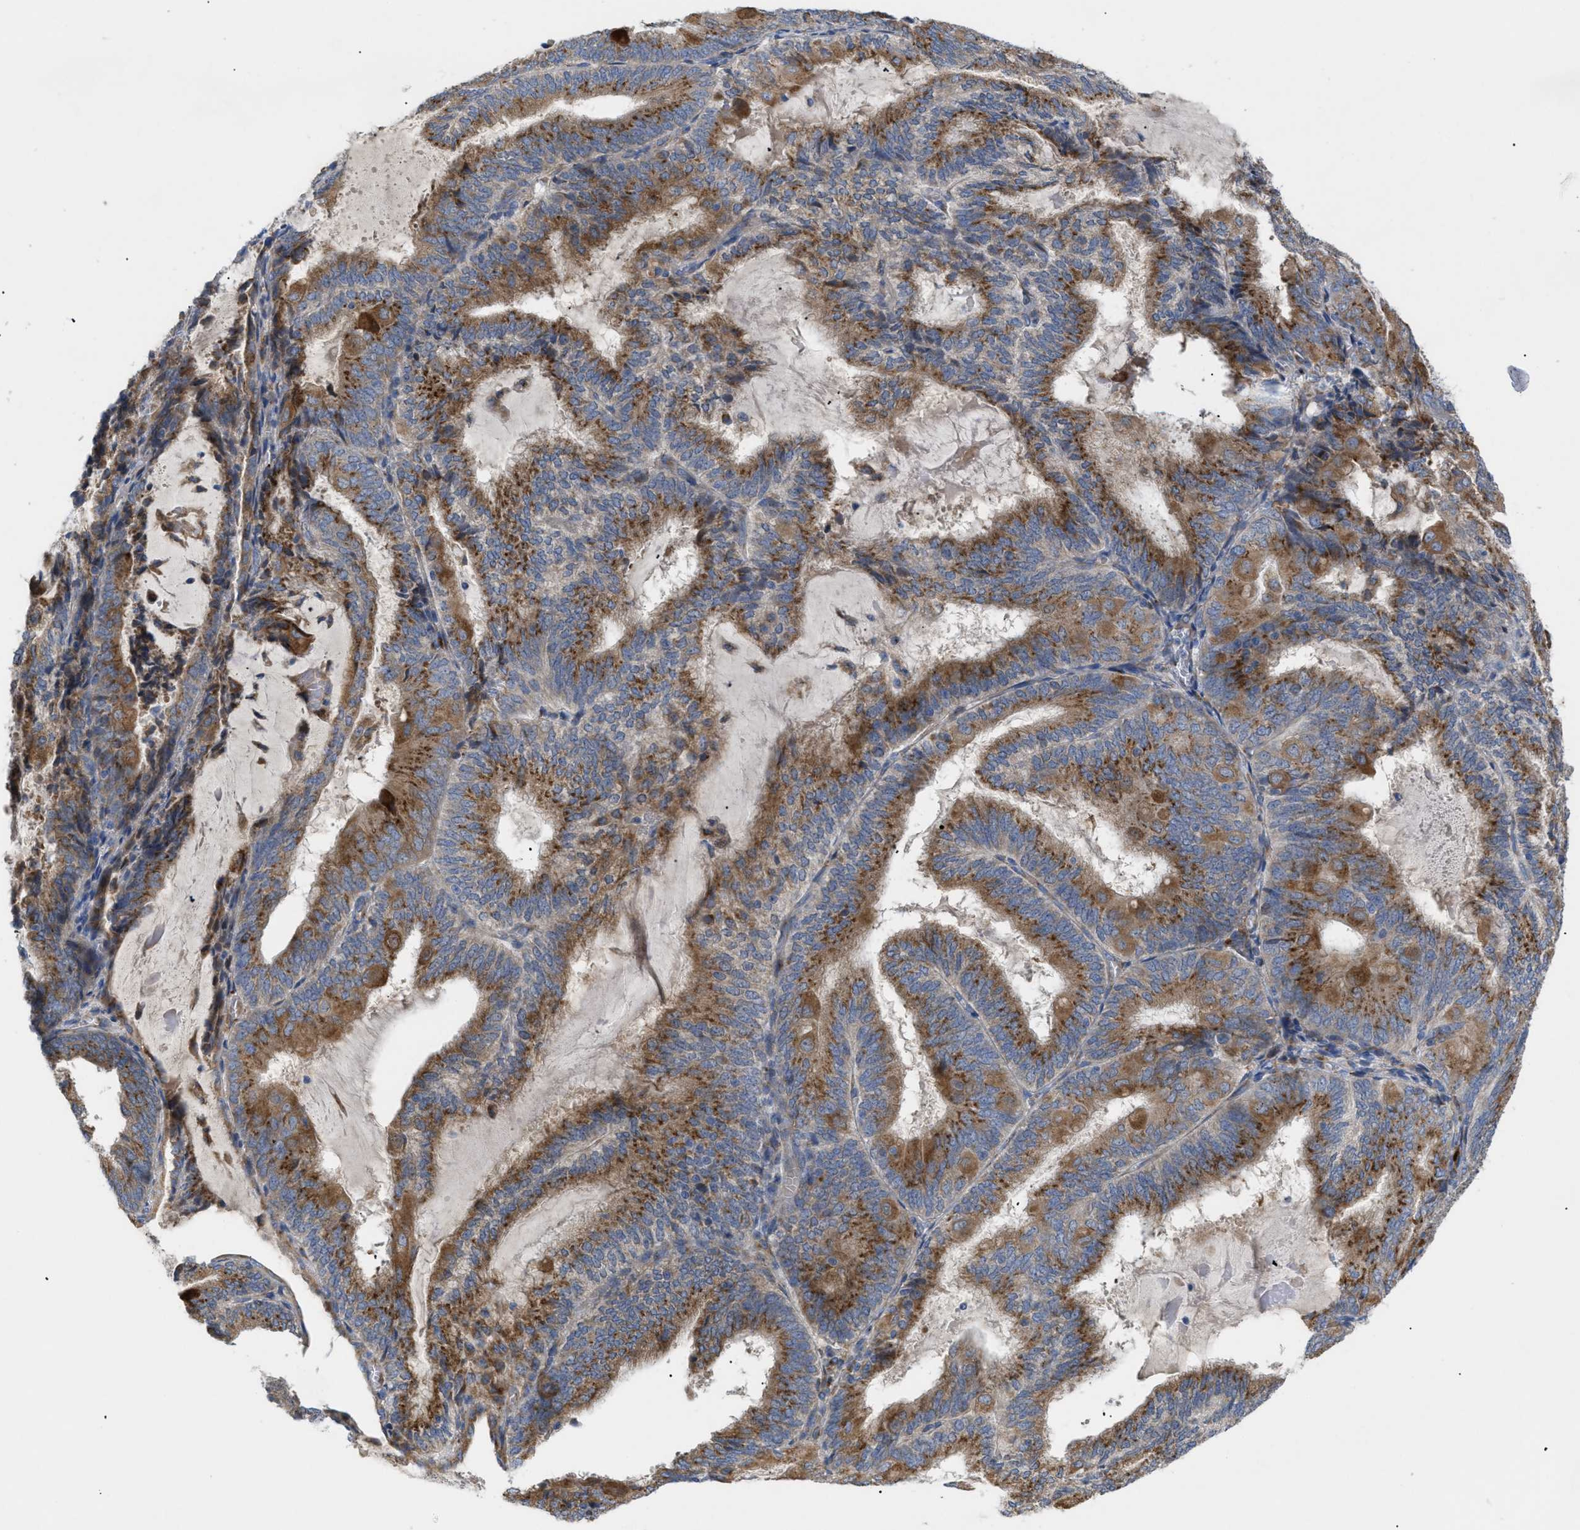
{"staining": {"intensity": "moderate", "quantity": ">75%", "location": "cytoplasmic/membranous"}, "tissue": "endometrial cancer", "cell_type": "Tumor cells", "image_type": "cancer", "snomed": [{"axis": "morphology", "description": "Adenocarcinoma, NOS"}, {"axis": "topography", "description": "Endometrium"}], "caption": "DAB immunohistochemical staining of human adenocarcinoma (endometrial) displays moderate cytoplasmic/membranous protein positivity in about >75% of tumor cells. (Stains: DAB (3,3'-diaminobenzidine) in brown, nuclei in blue, Microscopy: brightfield microscopy at high magnification).", "gene": "SLC50A1", "patient": {"sex": "female", "age": 81}}